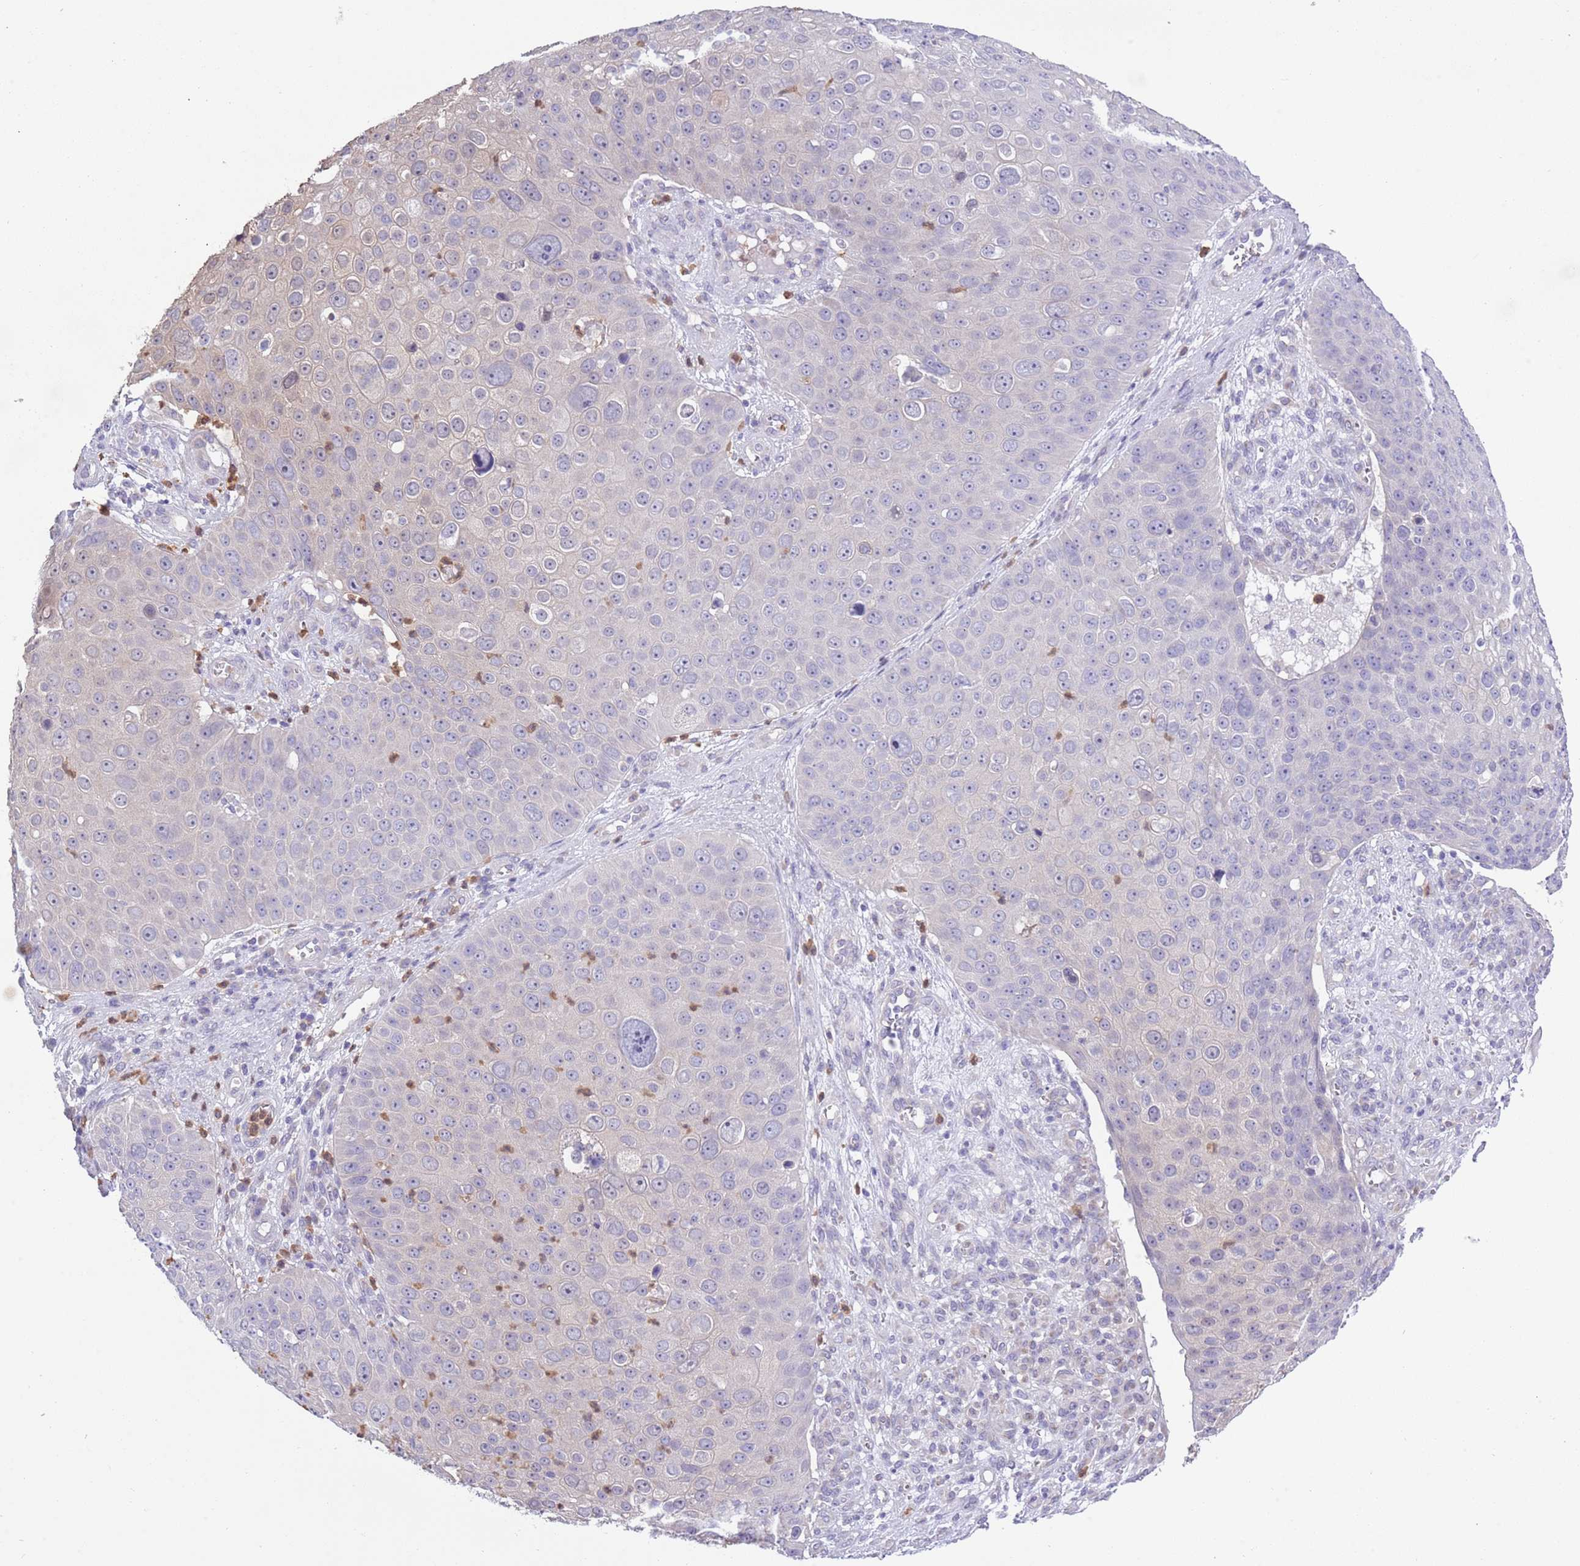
{"staining": {"intensity": "negative", "quantity": "none", "location": "none"}, "tissue": "skin cancer", "cell_type": "Tumor cells", "image_type": "cancer", "snomed": [{"axis": "morphology", "description": "Squamous cell carcinoma, NOS"}, {"axis": "topography", "description": "Skin"}], "caption": "Tumor cells are negative for protein expression in human skin cancer. (Stains: DAB immunohistochemistry (IHC) with hematoxylin counter stain, Microscopy: brightfield microscopy at high magnification).", "gene": "ZFP2", "patient": {"sex": "male", "age": 71}}